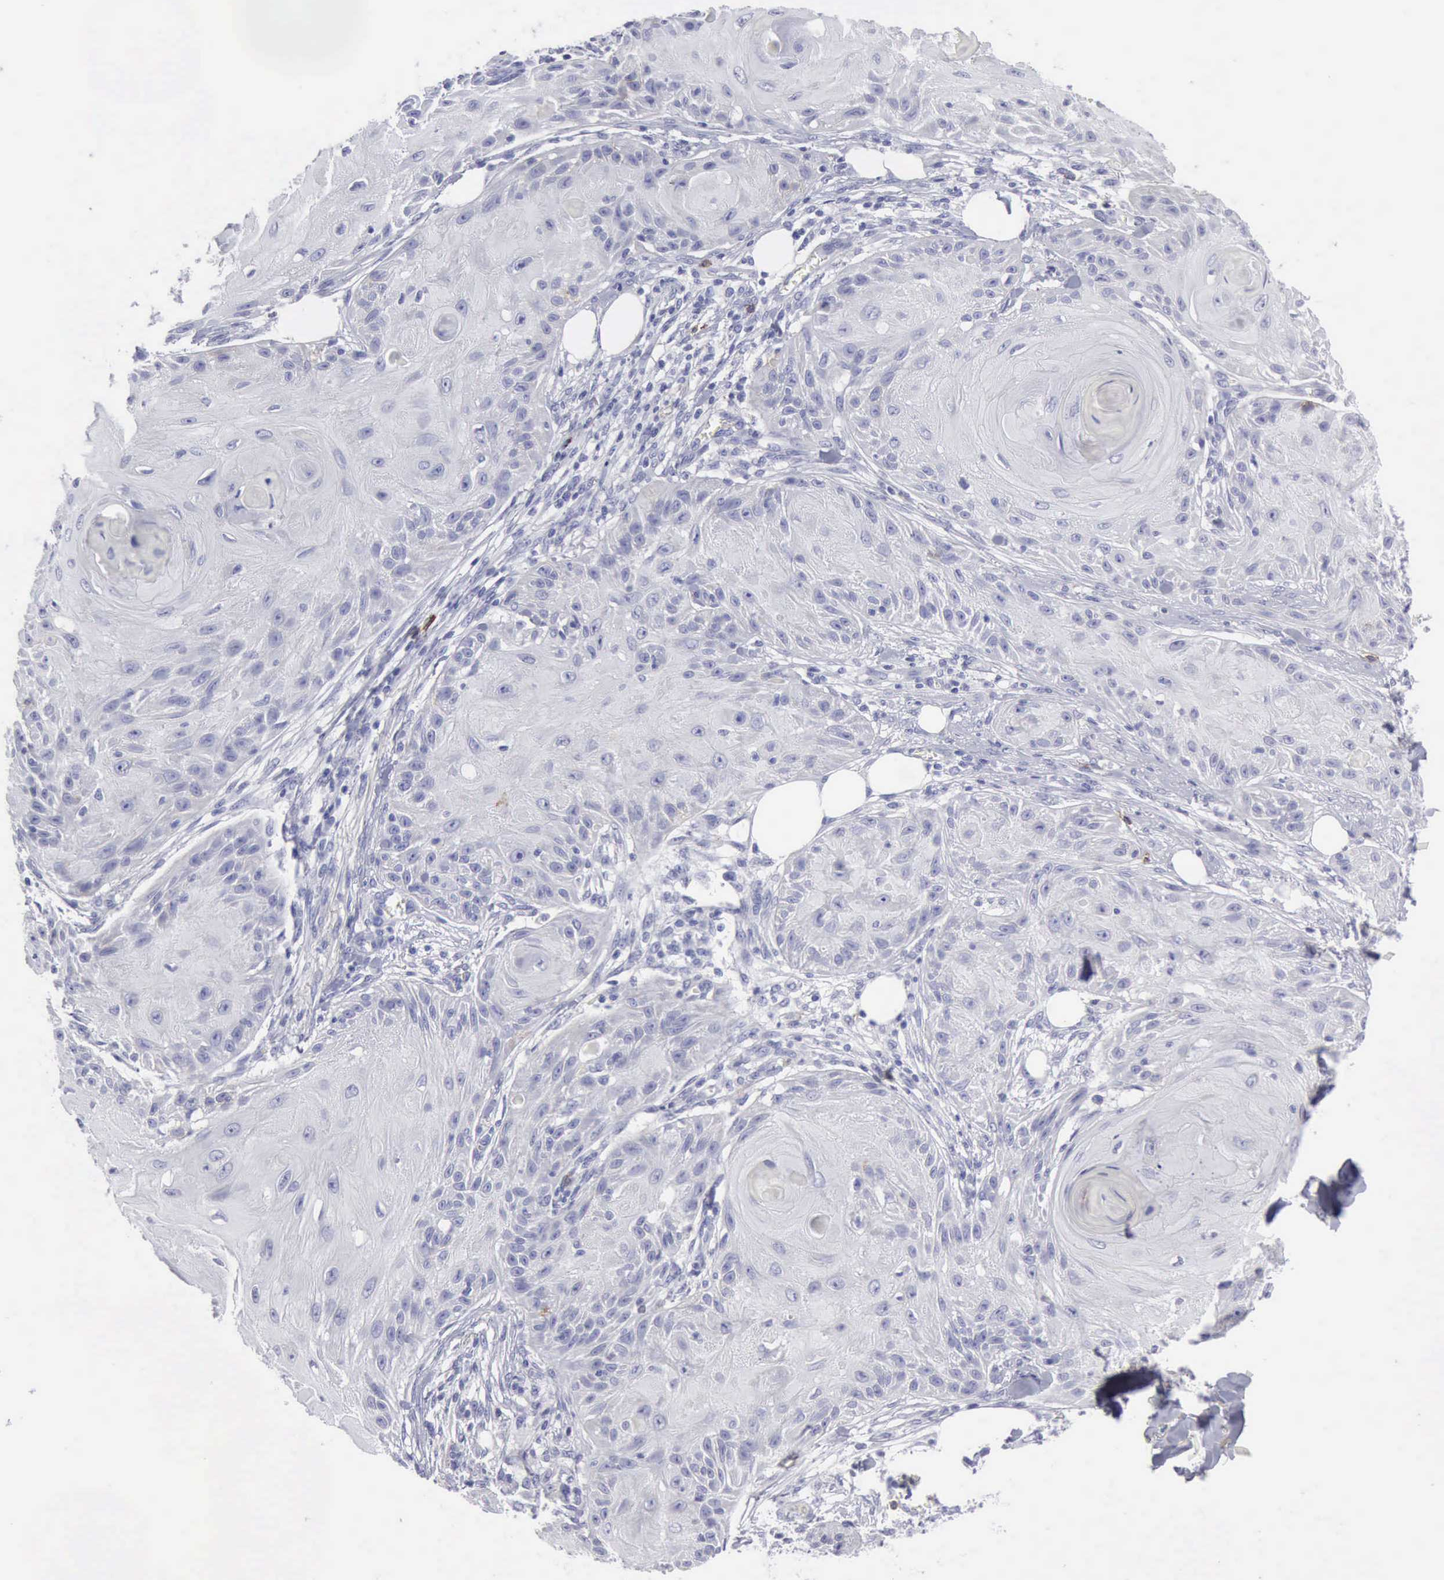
{"staining": {"intensity": "negative", "quantity": "none", "location": "none"}, "tissue": "skin cancer", "cell_type": "Tumor cells", "image_type": "cancer", "snomed": [{"axis": "morphology", "description": "Squamous cell carcinoma, NOS"}, {"axis": "topography", "description": "Skin"}], "caption": "This is an IHC photomicrograph of skin cancer (squamous cell carcinoma). There is no positivity in tumor cells.", "gene": "NCAM1", "patient": {"sex": "female", "age": 88}}